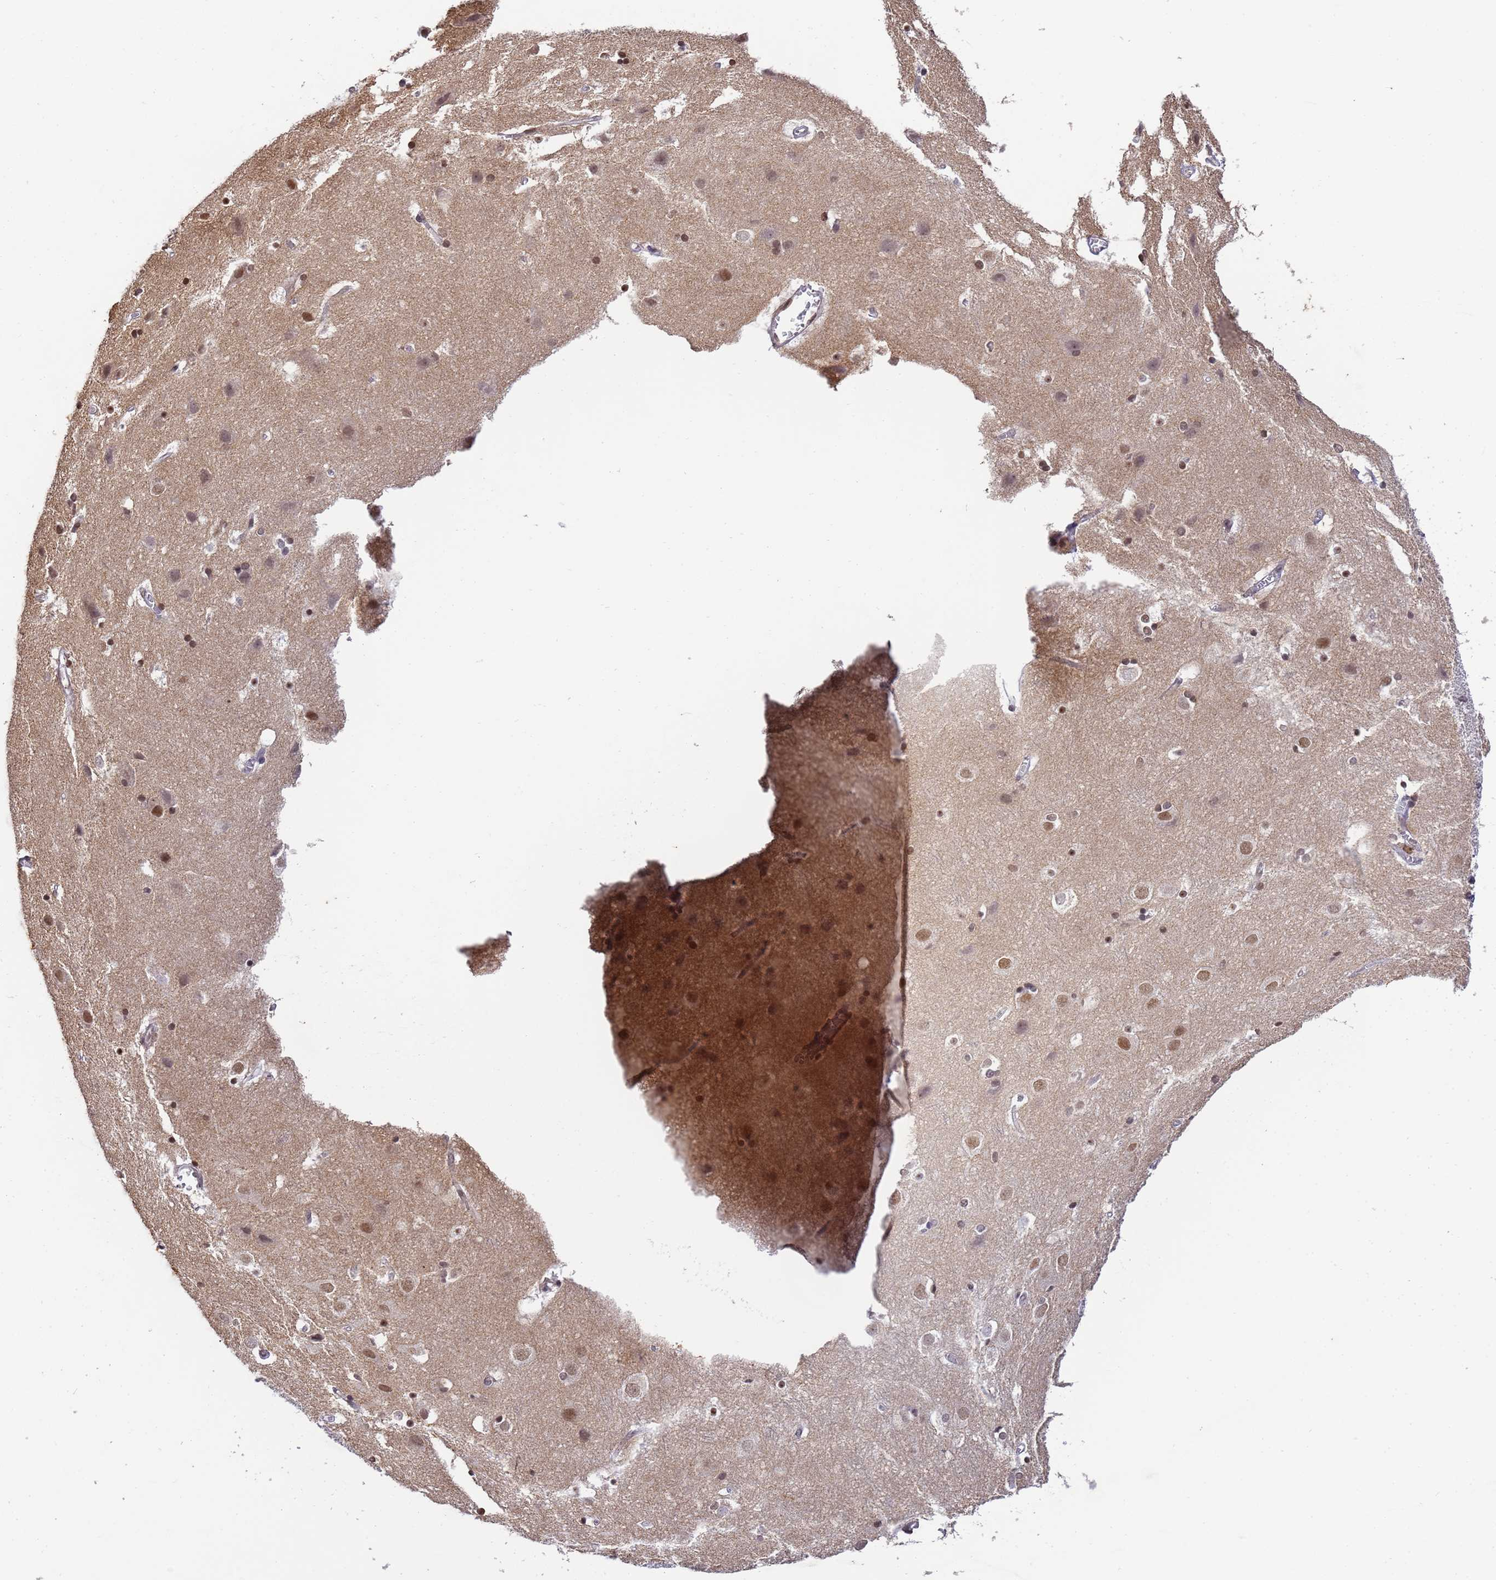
{"staining": {"intensity": "negative", "quantity": "none", "location": "none"}, "tissue": "cerebral cortex", "cell_type": "Endothelial cells", "image_type": "normal", "snomed": [{"axis": "morphology", "description": "Normal tissue, NOS"}, {"axis": "topography", "description": "Cerebral cortex"}], "caption": "DAB (3,3'-diaminobenzidine) immunohistochemical staining of normal cerebral cortex exhibits no significant expression in endothelial cells. Brightfield microscopy of immunohistochemistry (IHC) stained with DAB (brown) and hematoxylin (blue), captured at high magnification.", "gene": "MYL7", "patient": {"sex": "male", "age": 54}}